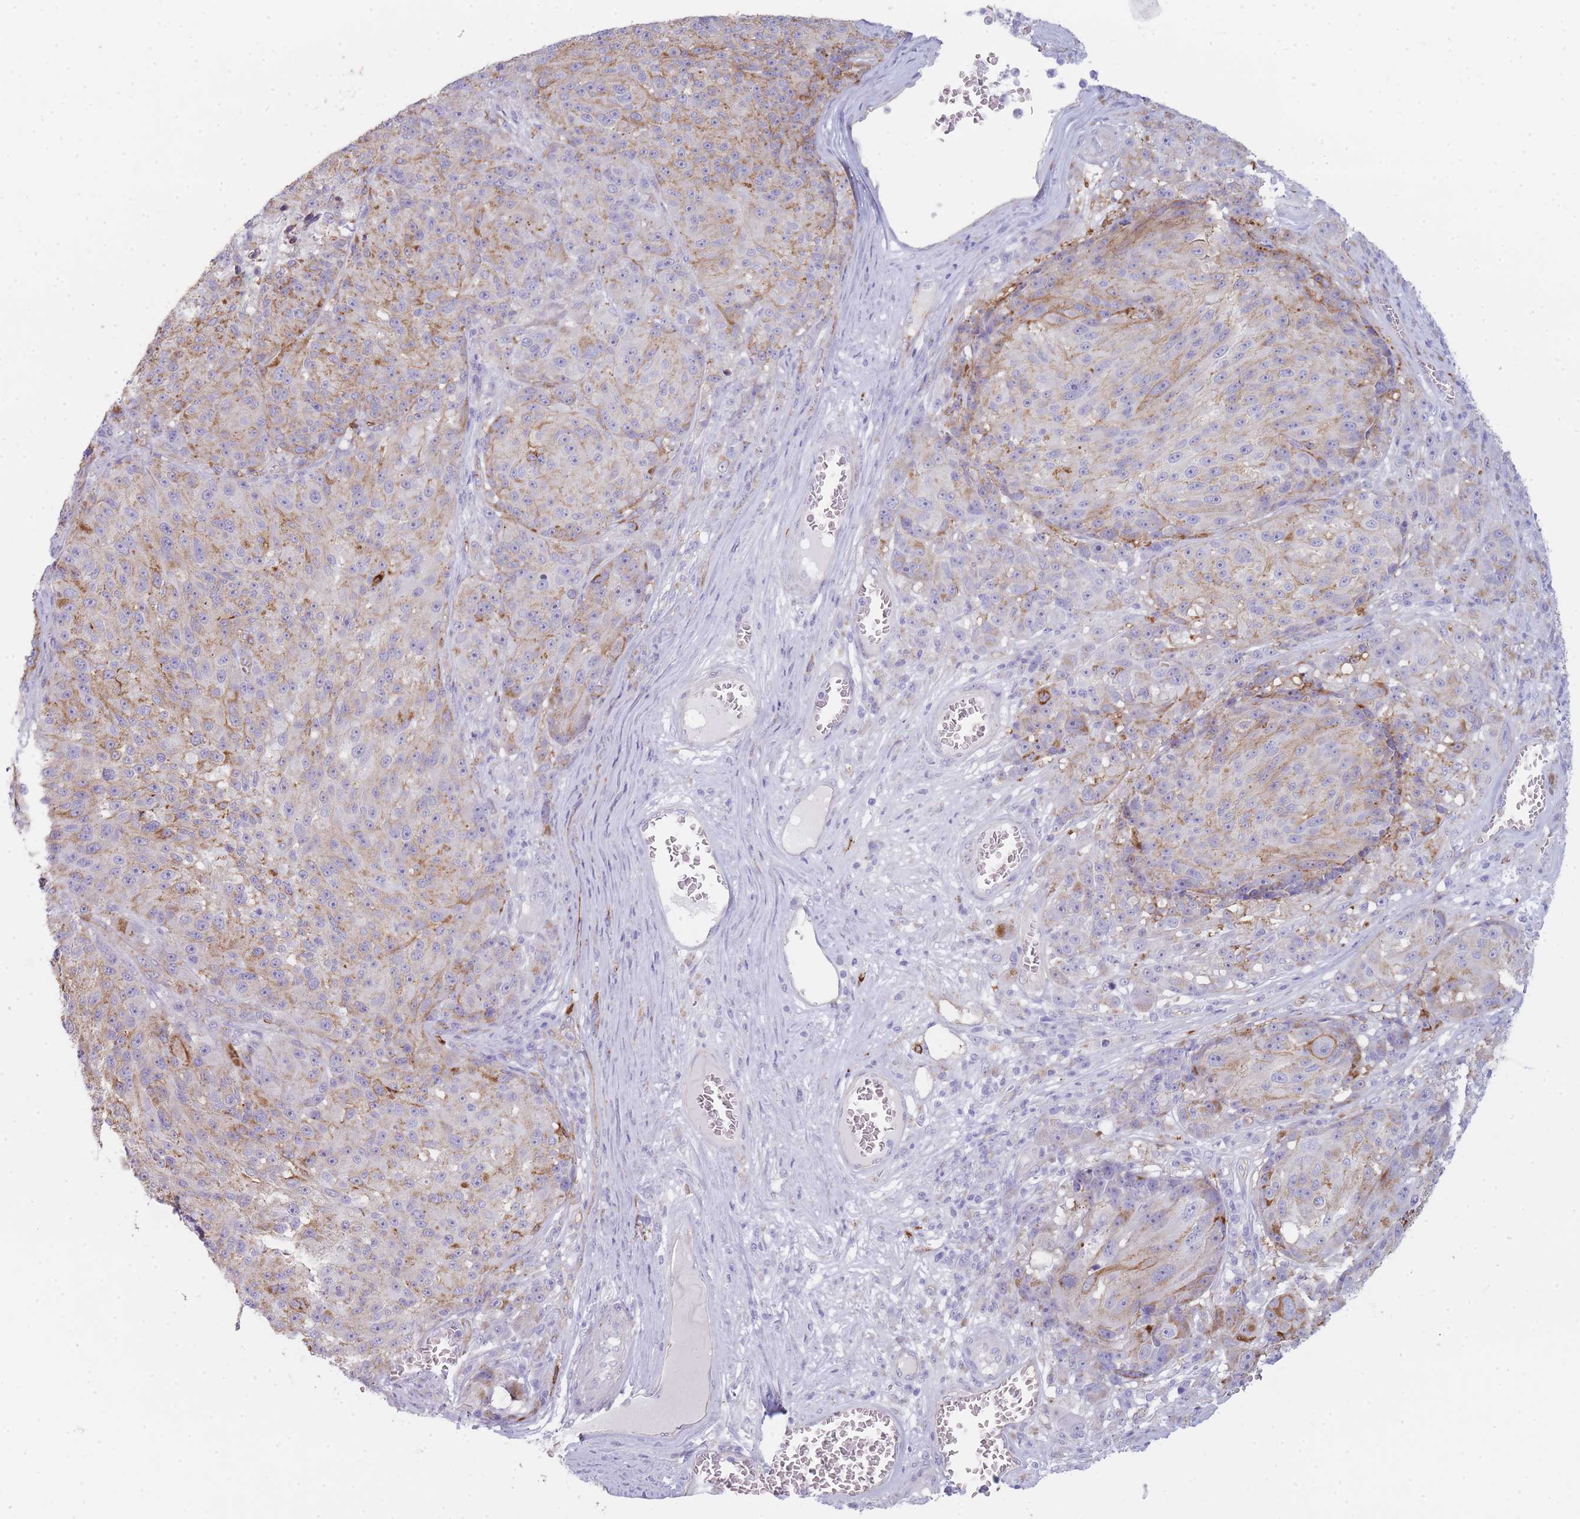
{"staining": {"intensity": "negative", "quantity": "none", "location": "none"}, "tissue": "melanoma", "cell_type": "Tumor cells", "image_type": "cancer", "snomed": [{"axis": "morphology", "description": "Malignant melanoma, NOS"}, {"axis": "topography", "description": "Skin"}], "caption": "The image reveals no staining of tumor cells in malignant melanoma.", "gene": "UTP14A", "patient": {"sex": "male", "age": 53}}